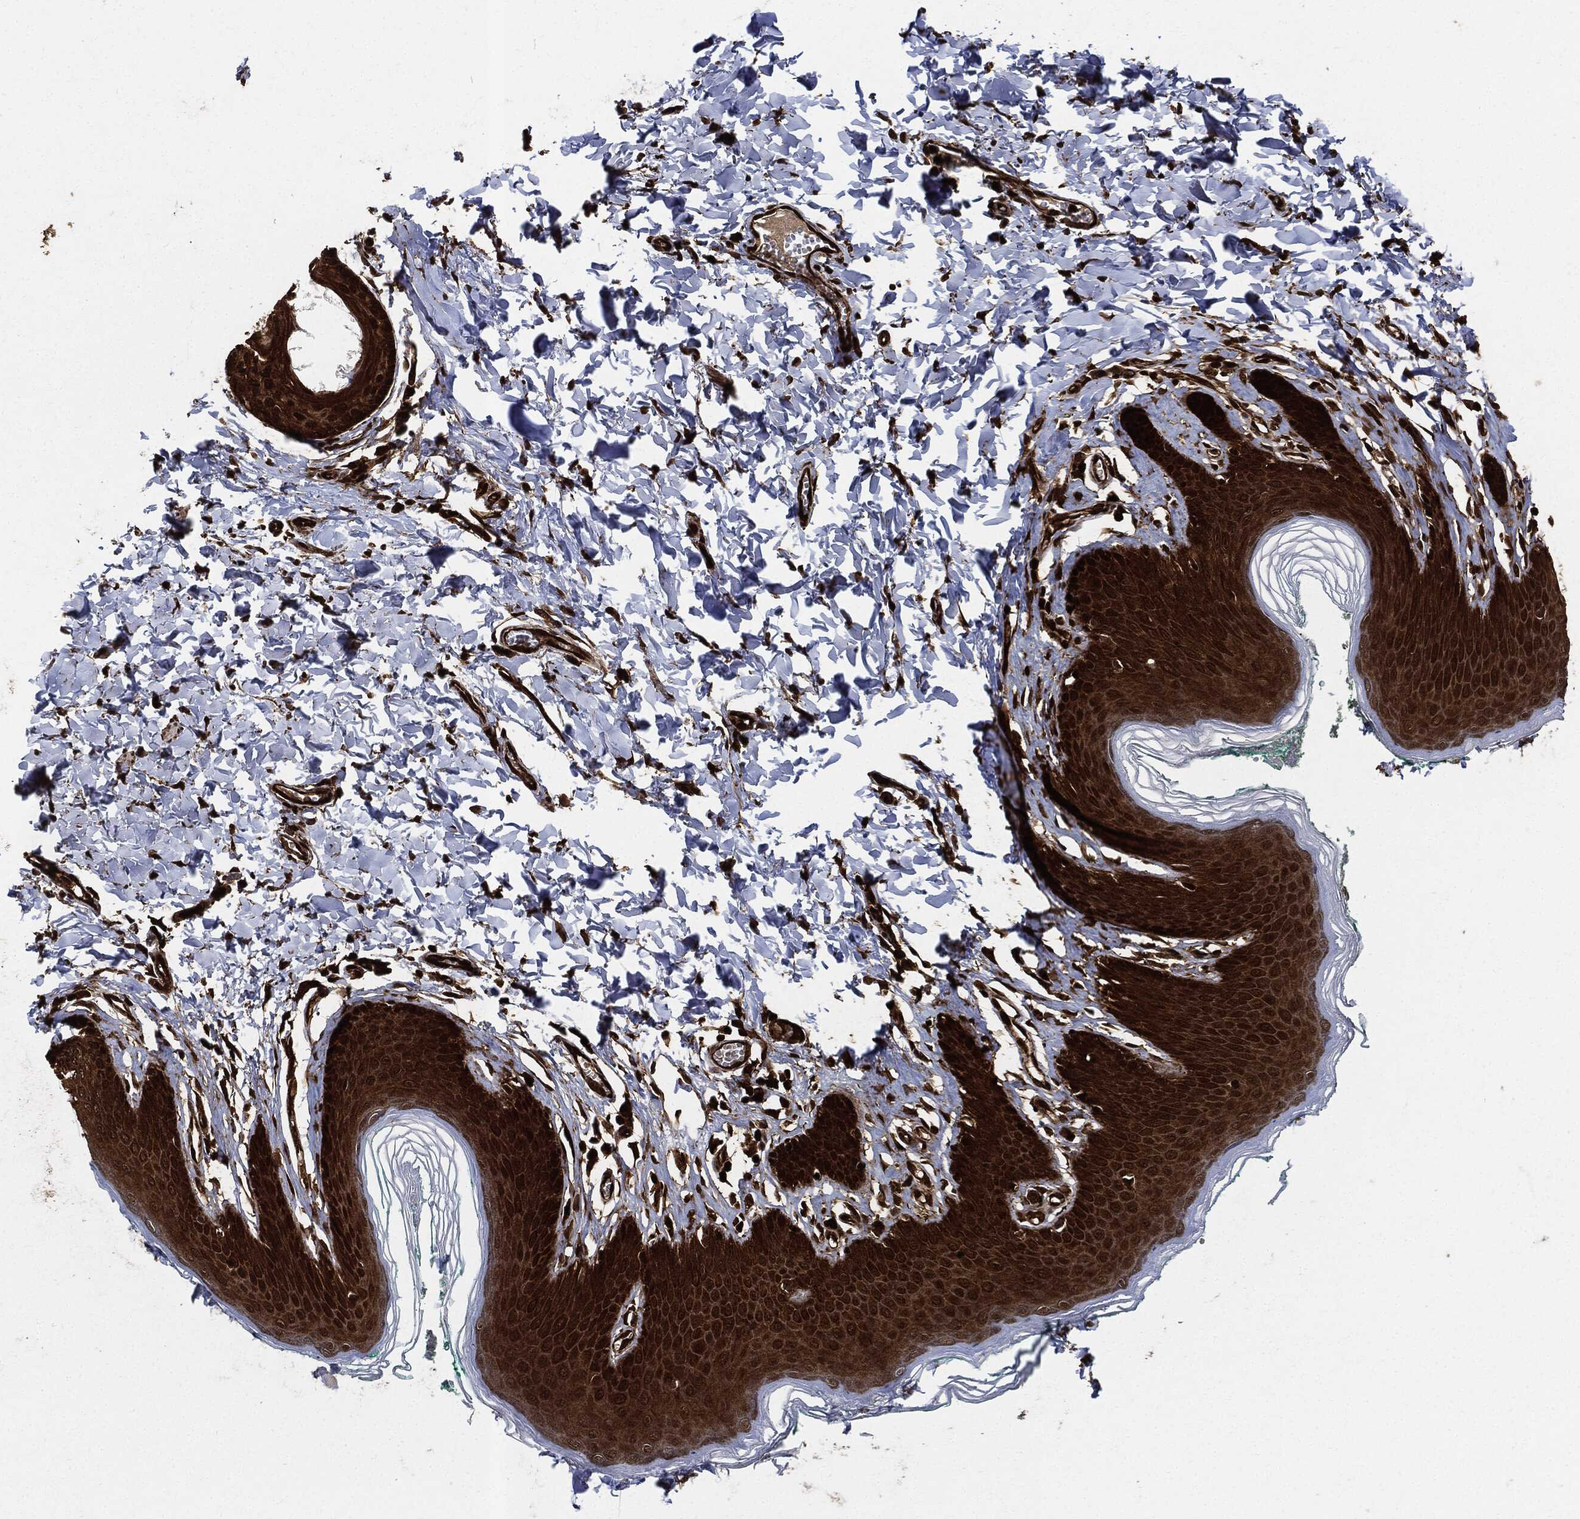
{"staining": {"intensity": "strong", "quantity": ">75%", "location": "cytoplasmic/membranous"}, "tissue": "skin", "cell_type": "Epidermal cells", "image_type": "normal", "snomed": [{"axis": "morphology", "description": "Normal tissue, NOS"}, {"axis": "topography", "description": "Vulva"}], "caption": "This micrograph displays immunohistochemistry (IHC) staining of normal human skin, with high strong cytoplasmic/membranous expression in approximately >75% of epidermal cells.", "gene": "YWHAB", "patient": {"sex": "female", "age": 66}}